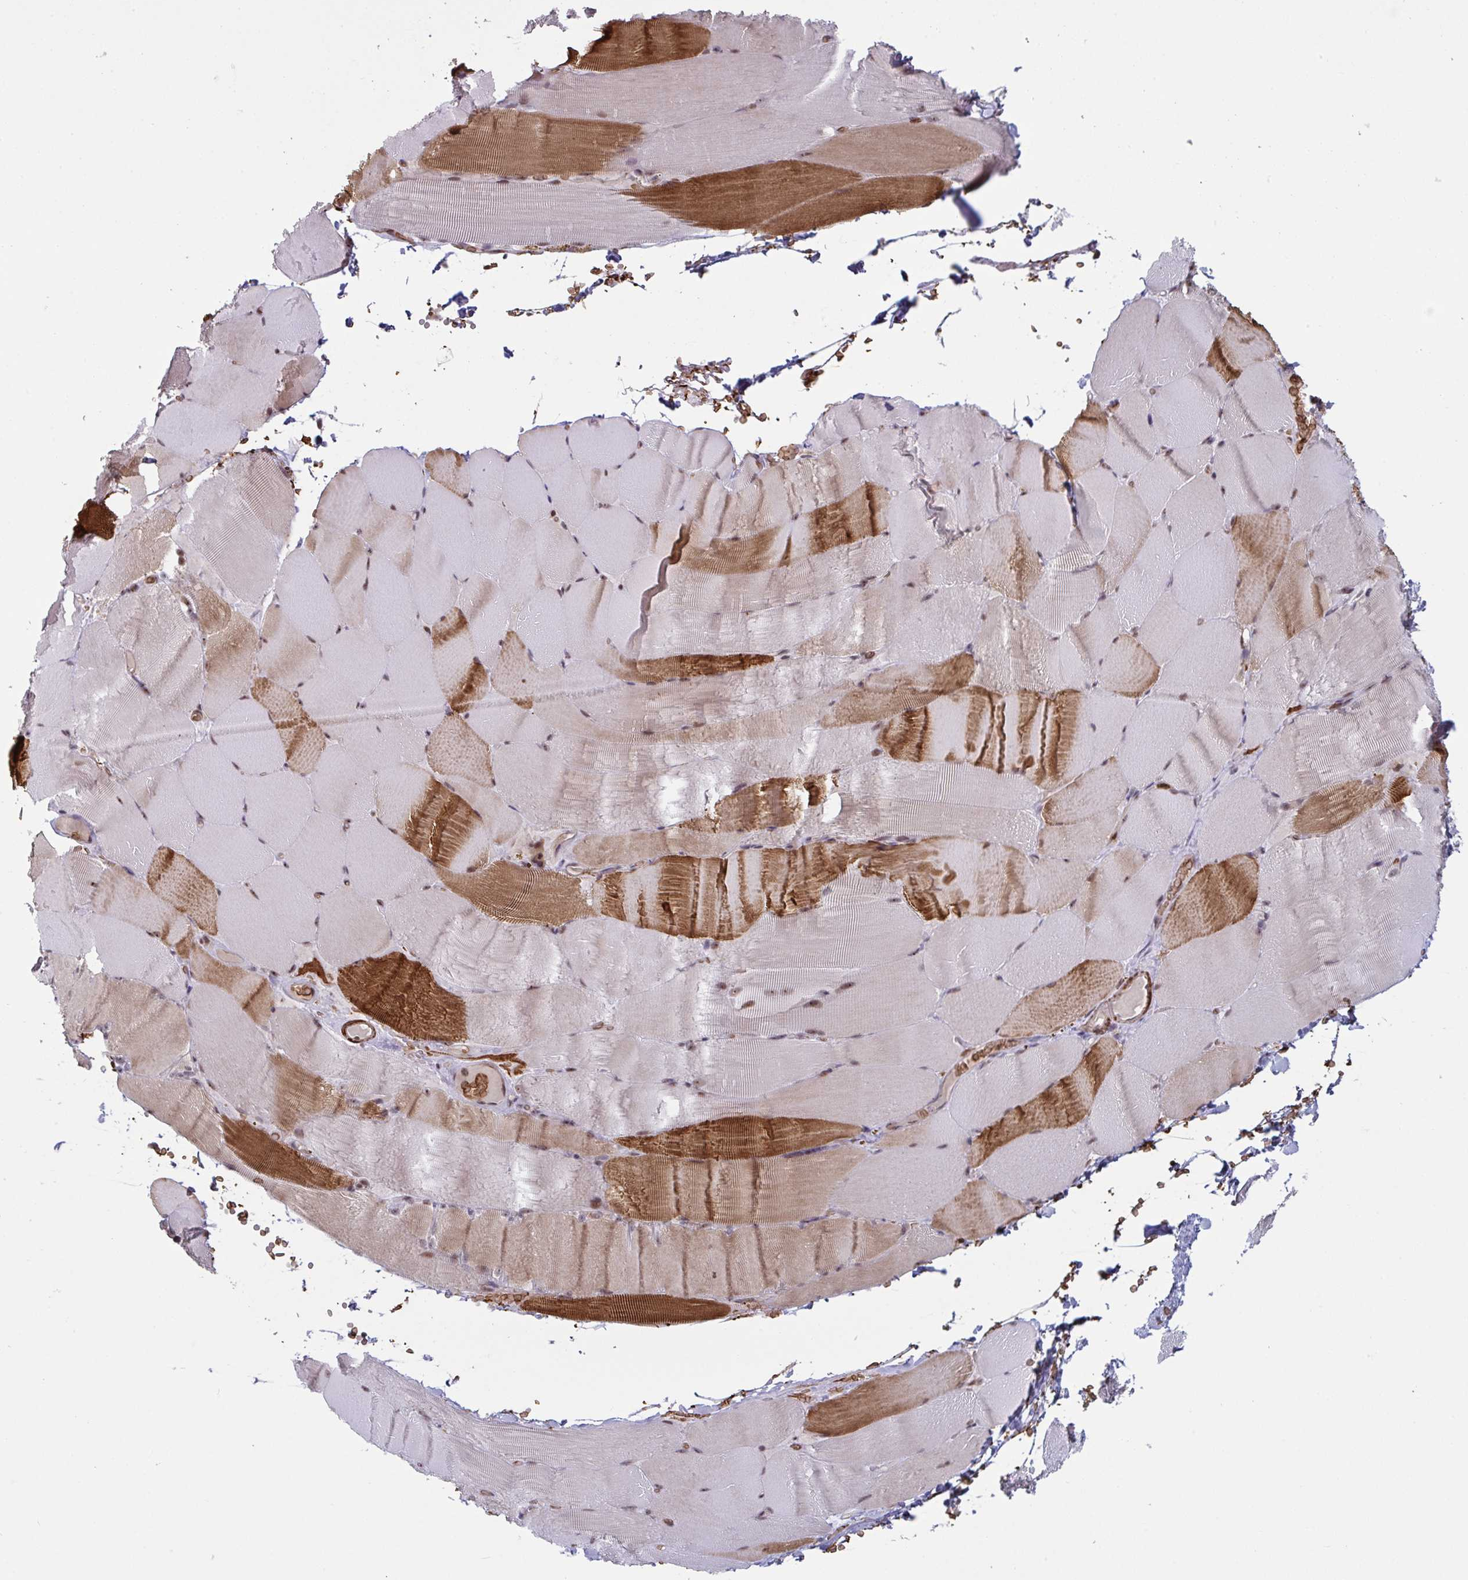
{"staining": {"intensity": "strong", "quantity": "<25%", "location": "cytoplasmic/membranous,nuclear"}, "tissue": "skeletal muscle", "cell_type": "Myocytes", "image_type": "normal", "snomed": [{"axis": "morphology", "description": "Normal tissue, NOS"}, {"axis": "topography", "description": "Skeletal muscle"}], "caption": "Protein analysis of normal skeletal muscle shows strong cytoplasmic/membranous,nuclear expression in approximately <25% of myocytes.", "gene": "NLRP13", "patient": {"sex": "female", "age": 37}}